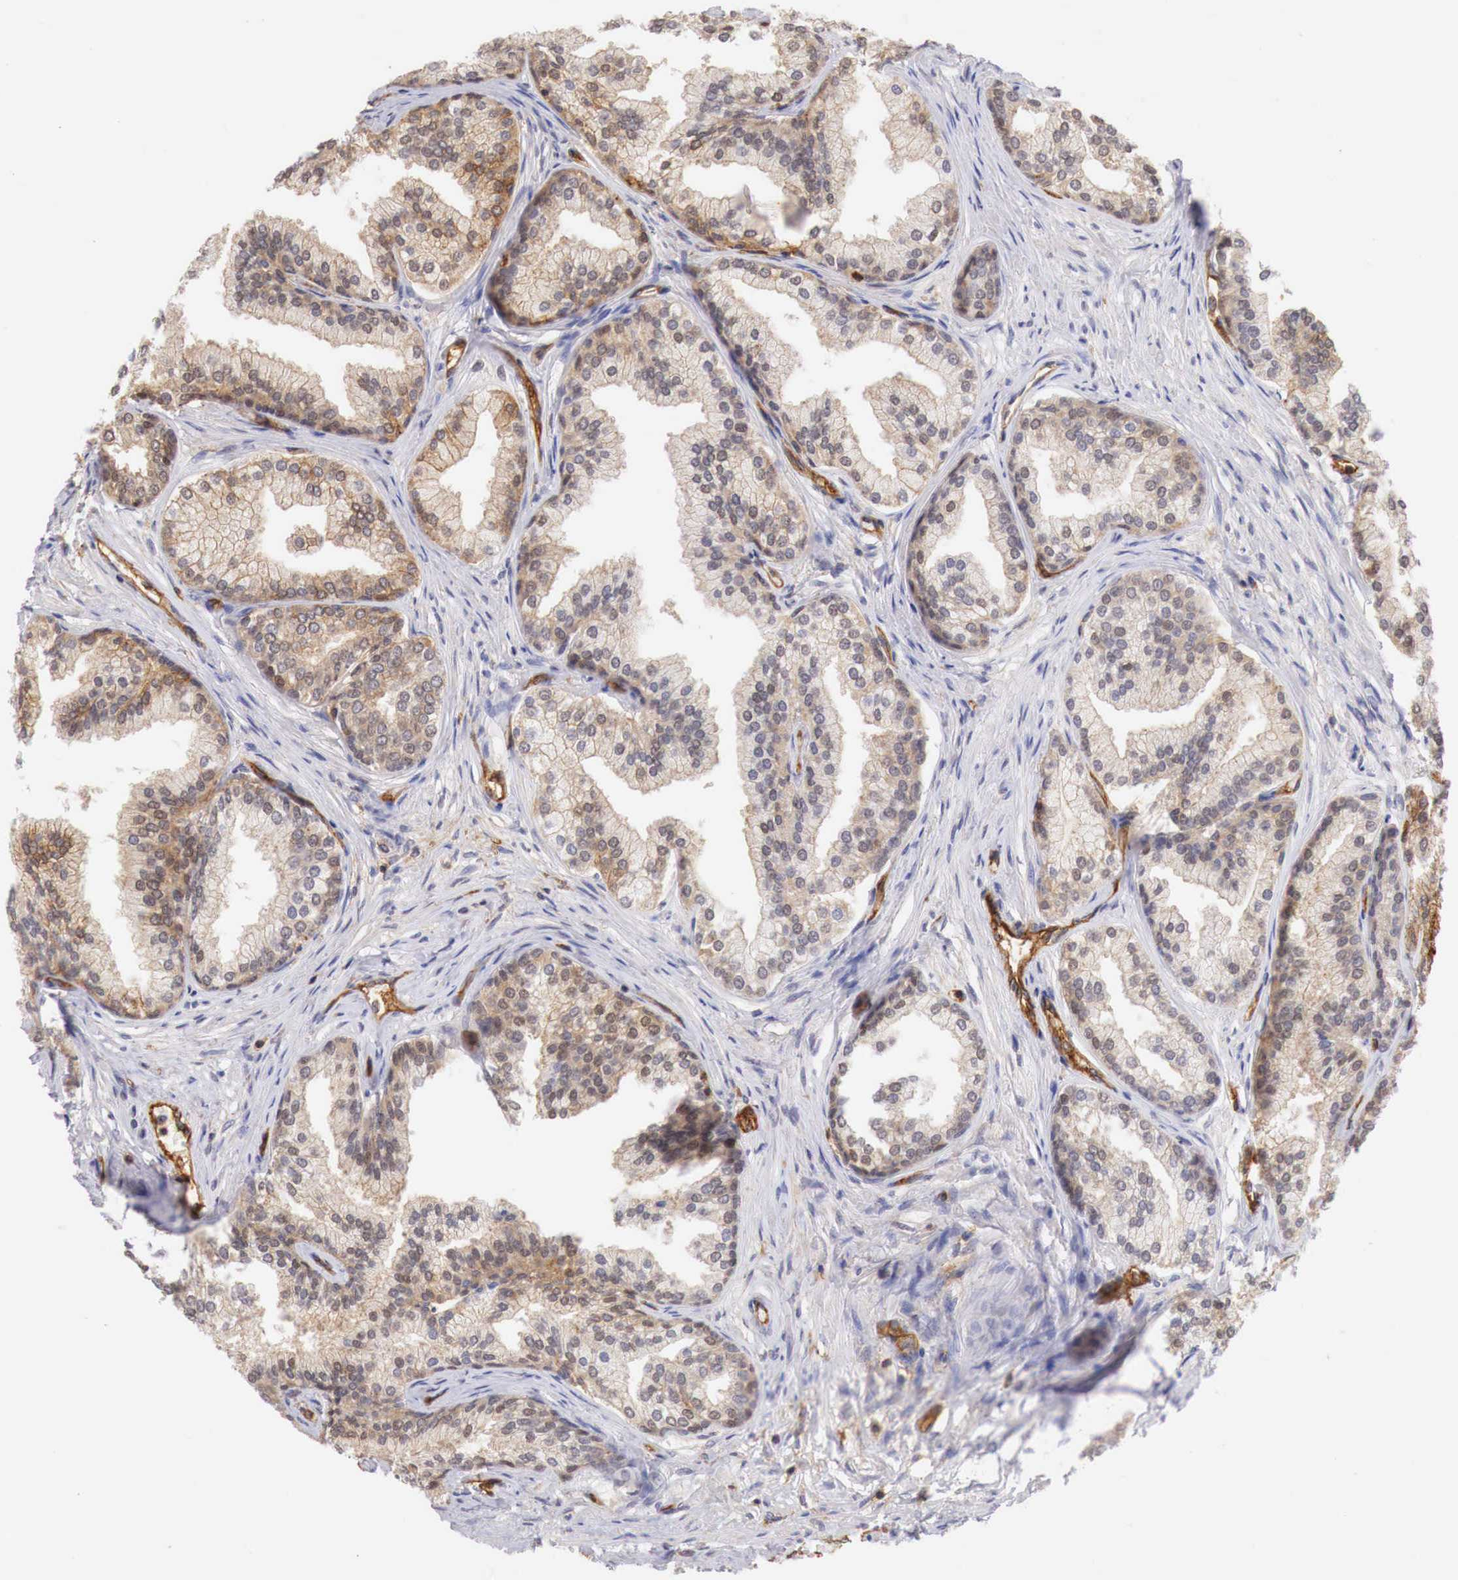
{"staining": {"intensity": "moderate", "quantity": ">75%", "location": "cytoplasmic/membranous,nuclear"}, "tissue": "prostate", "cell_type": "Glandular cells", "image_type": "normal", "snomed": [{"axis": "morphology", "description": "Normal tissue, NOS"}, {"axis": "topography", "description": "Prostate"}], "caption": "Immunohistochemistry histopathology image of normal prostate: human prostate stained using immunohistochemistry demonstrates medium levels of moderate protein expression localized specifically in the cytoplasmic/membranous,nuclear of glandular cells, appearing as a cytoplasmic/membranous,nuclear brown color.", "gene": "PABIR2", "patient": {"sex": "male", "age": 68}}